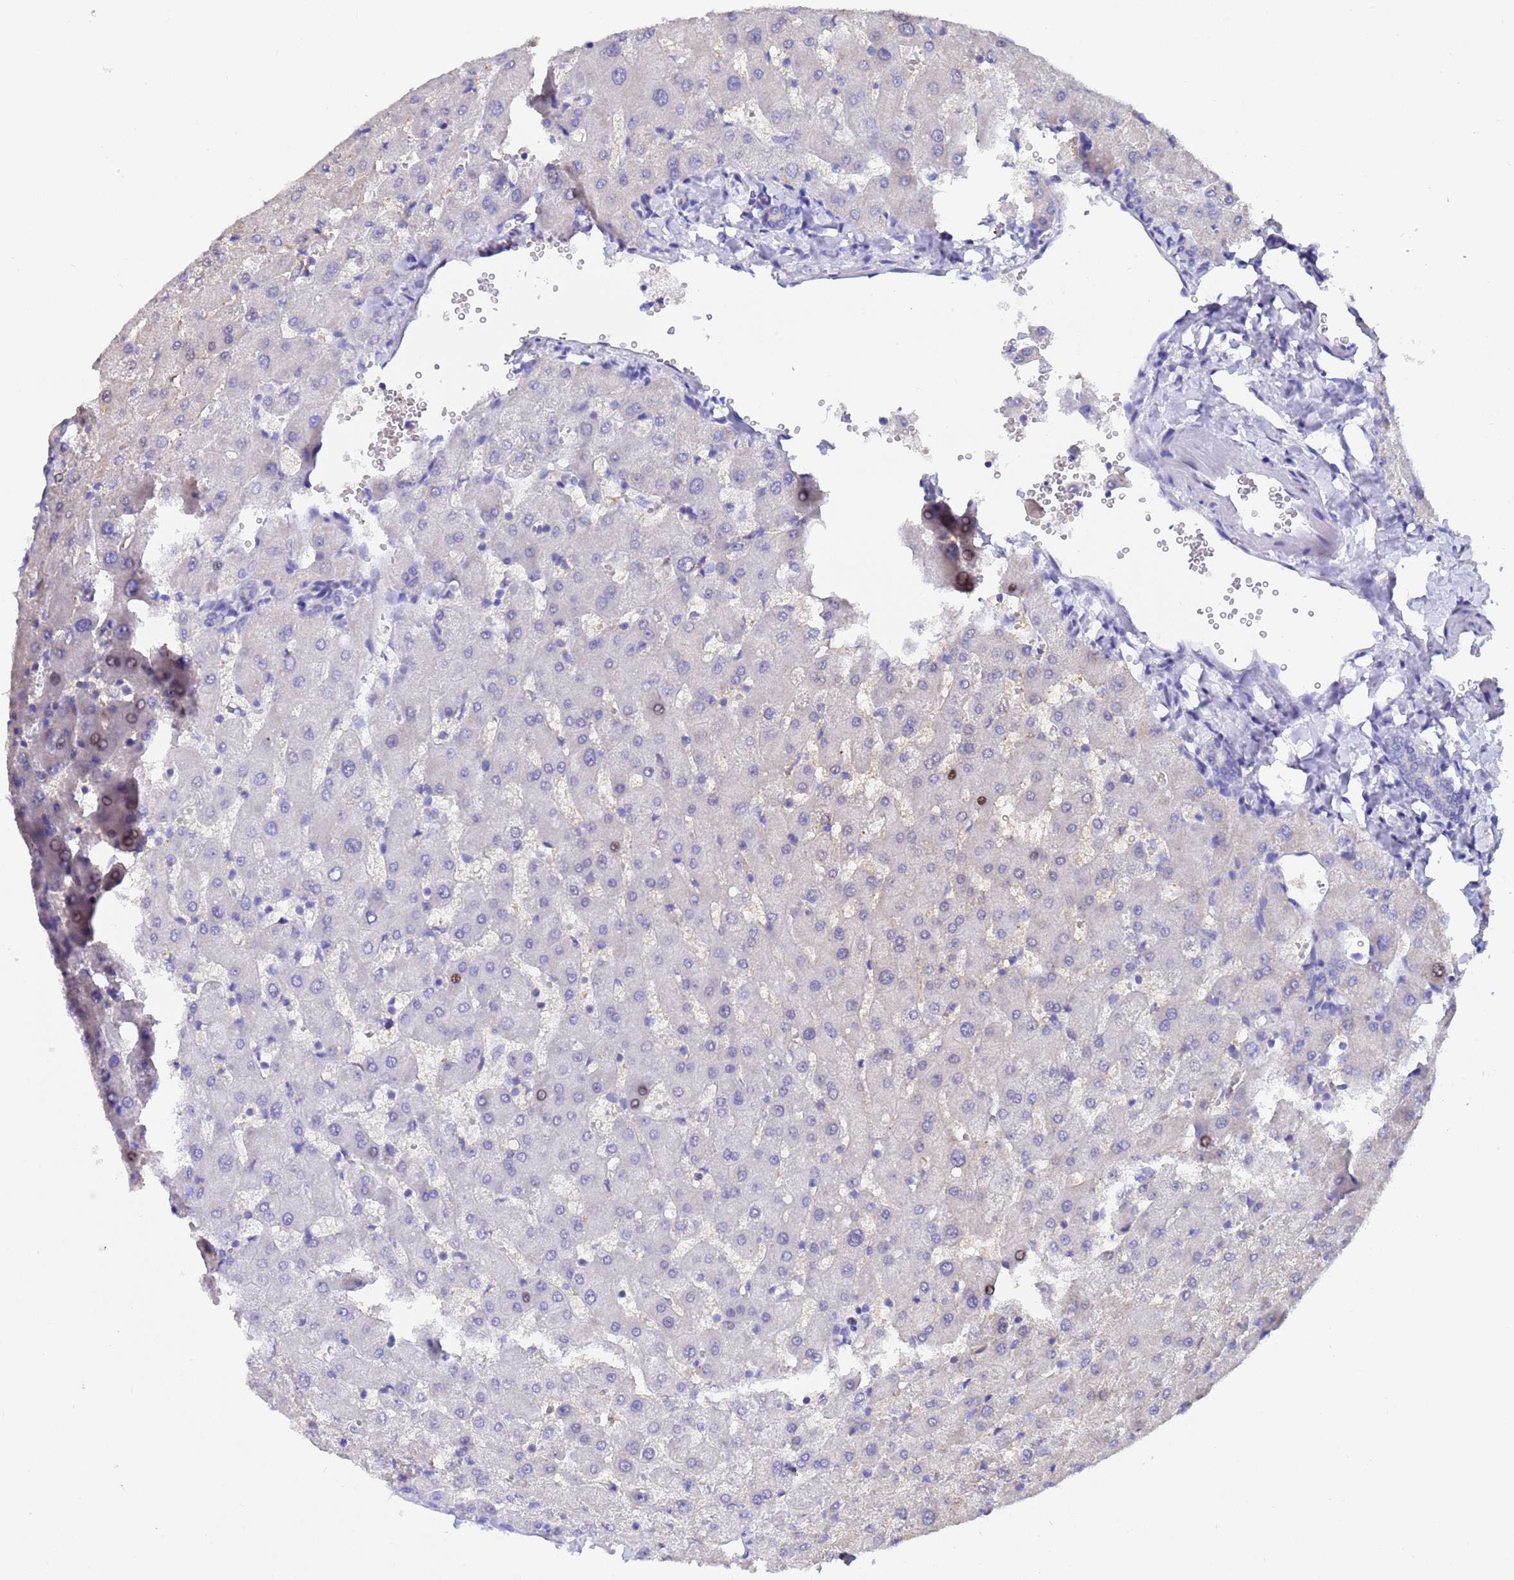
{"staining": {"intensity": "negative", "quantity": "none", "location": "none"}, "tissue": "liver", "cell_type": "Cholangiocytes", "image_type": "normal", "snomed": [{"axis": "morphology", "description": "Normal tissue, NOS"}, {"axis": "topography", "description": "Liver"}], "caption": "This is an immunohistochemistry histopathology image of normal liver. There is no staining in cholangiocytes.", "gene": "UBE2O", "patient": {"sex": "female", "age": 63}}